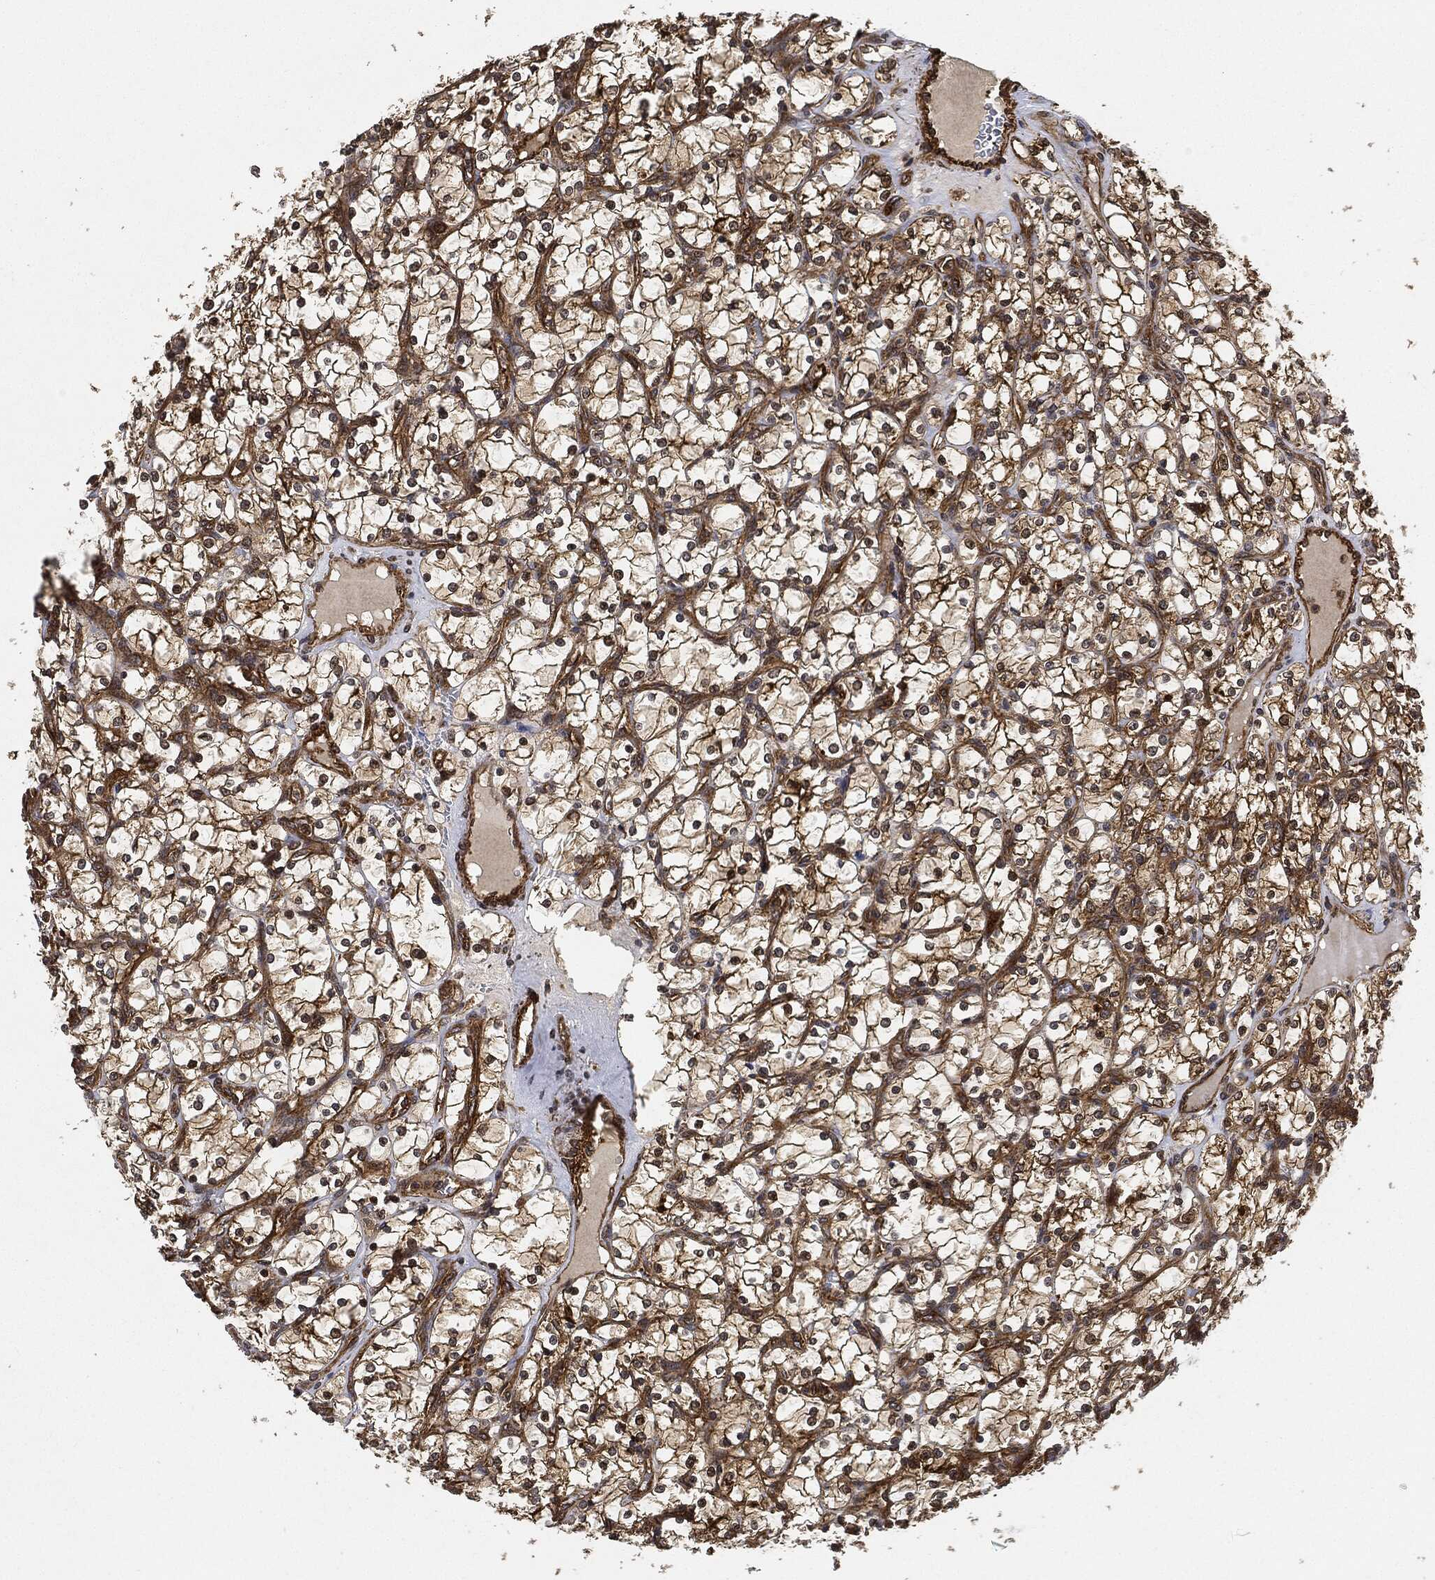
{"staining": {"intensity": "strong", "quantity": ">75%", "location": "cytoplasmic/membranous"}, "tissue": "renal cancer", "cell_type": "Tumor cells", "image_type": "cancer", "snomed": [{"axis": "morphology", "description": "Adenocarcinoma, NOS"}, {"axis": "topography", "description": "Kidney"}], "caption": "Immunohistochemical staining of human adenocarcinoma (renal) reveals high levels of strong cytoplasmic/membranous protein staining in about >75% of tumor cells.", "gene": "CEP290", "patient": {"sex": "female", "age": 69}}